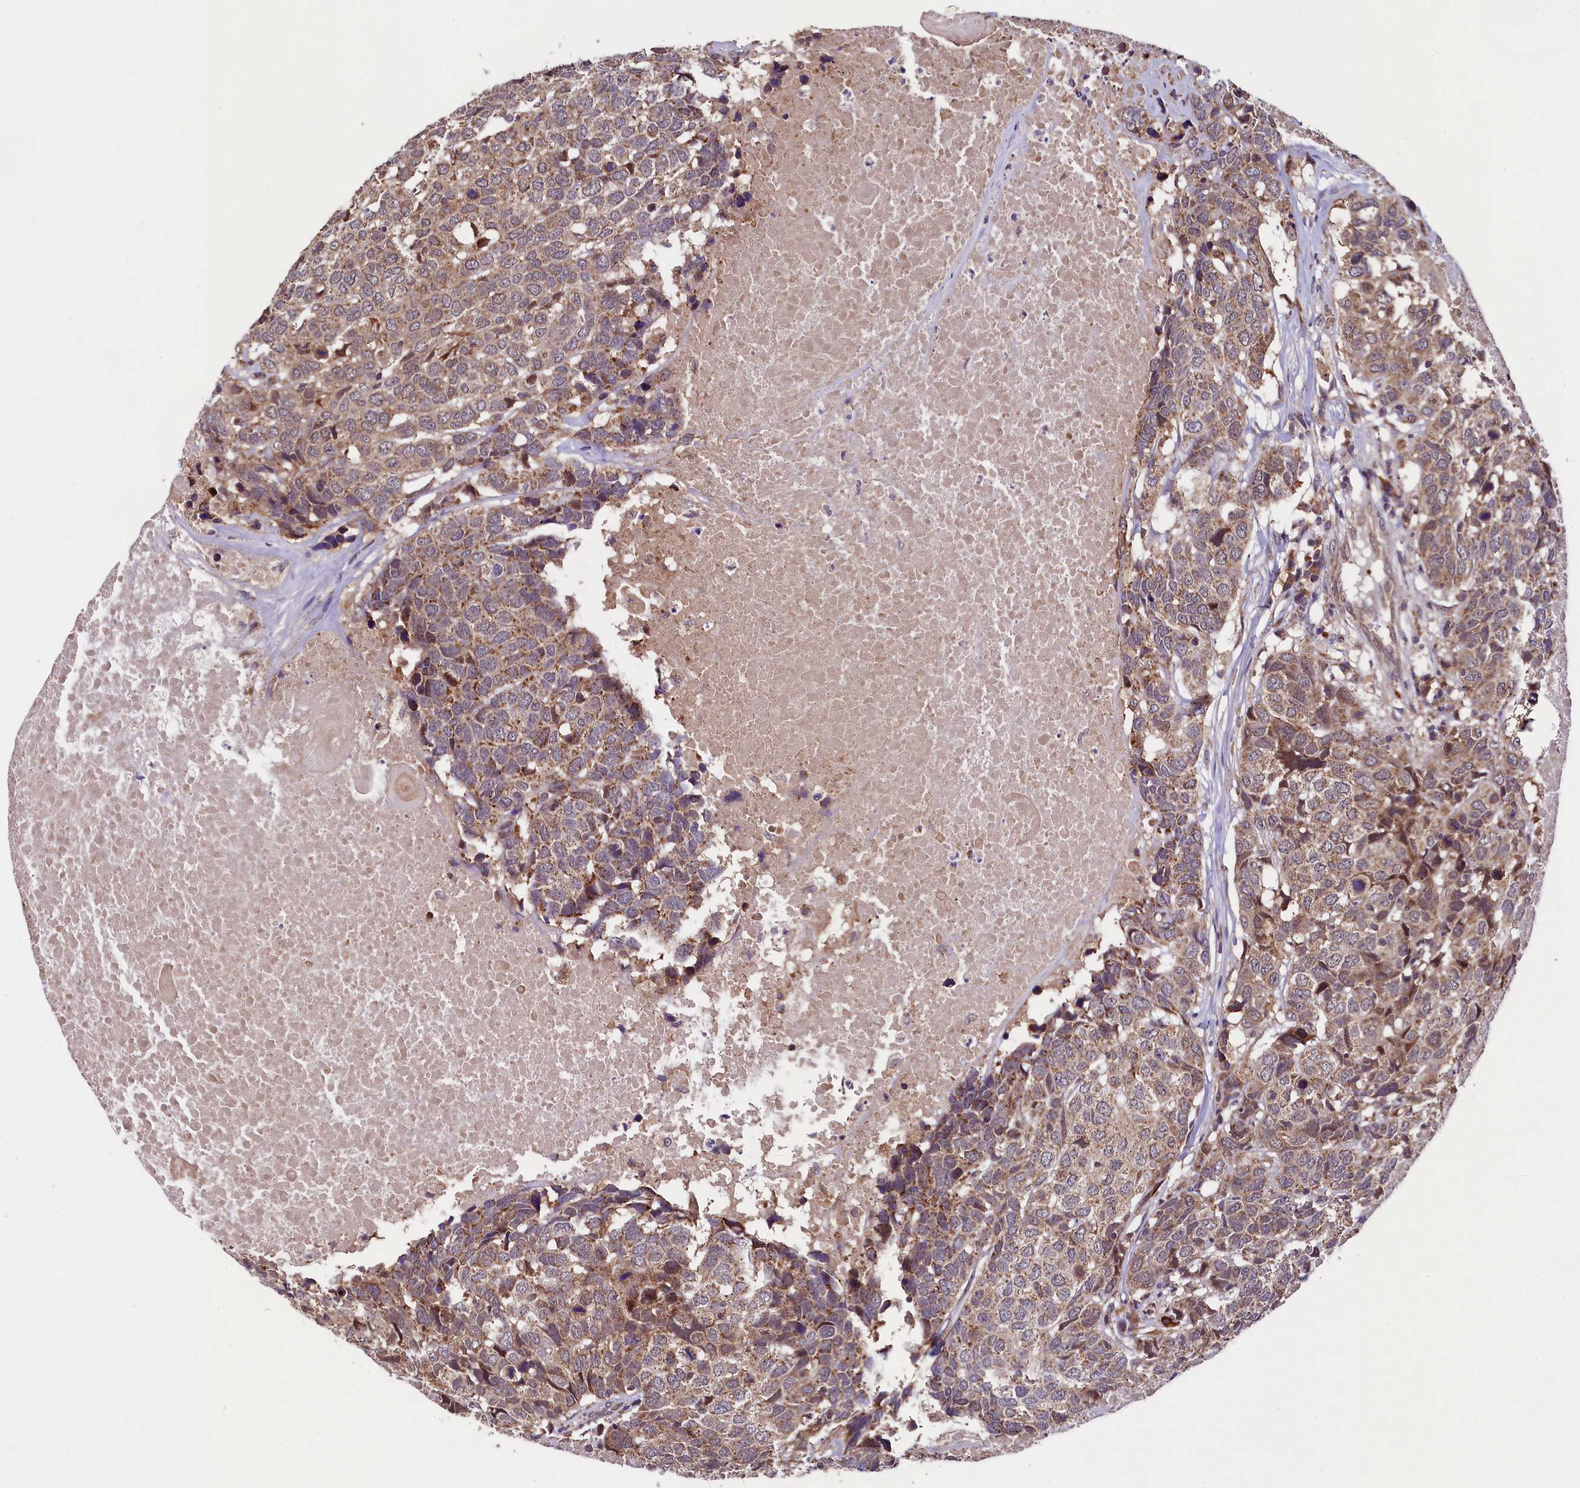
{"staining": {"intensity": "moderate", "quantity": ">75%", "location": "cytoplasmic/membranous"}, "tissue": "head and neck cancer", "cell_type": "Tumor cells", "image_type": "cancer", "snomed": [{"axis": "morphology", "description": "Squamous cell carcinoma, NOS"}, {"axis": "topography", "description": "Head-Neck"}], "caption": "The immunohistochemical stain highlights moderate cytoplasmic/membranous staining in tumor cells of head and neck squamous cell carcinoma tissue.", "gene": "DOHH", "patient": {"sex": "male", "age": 66}}